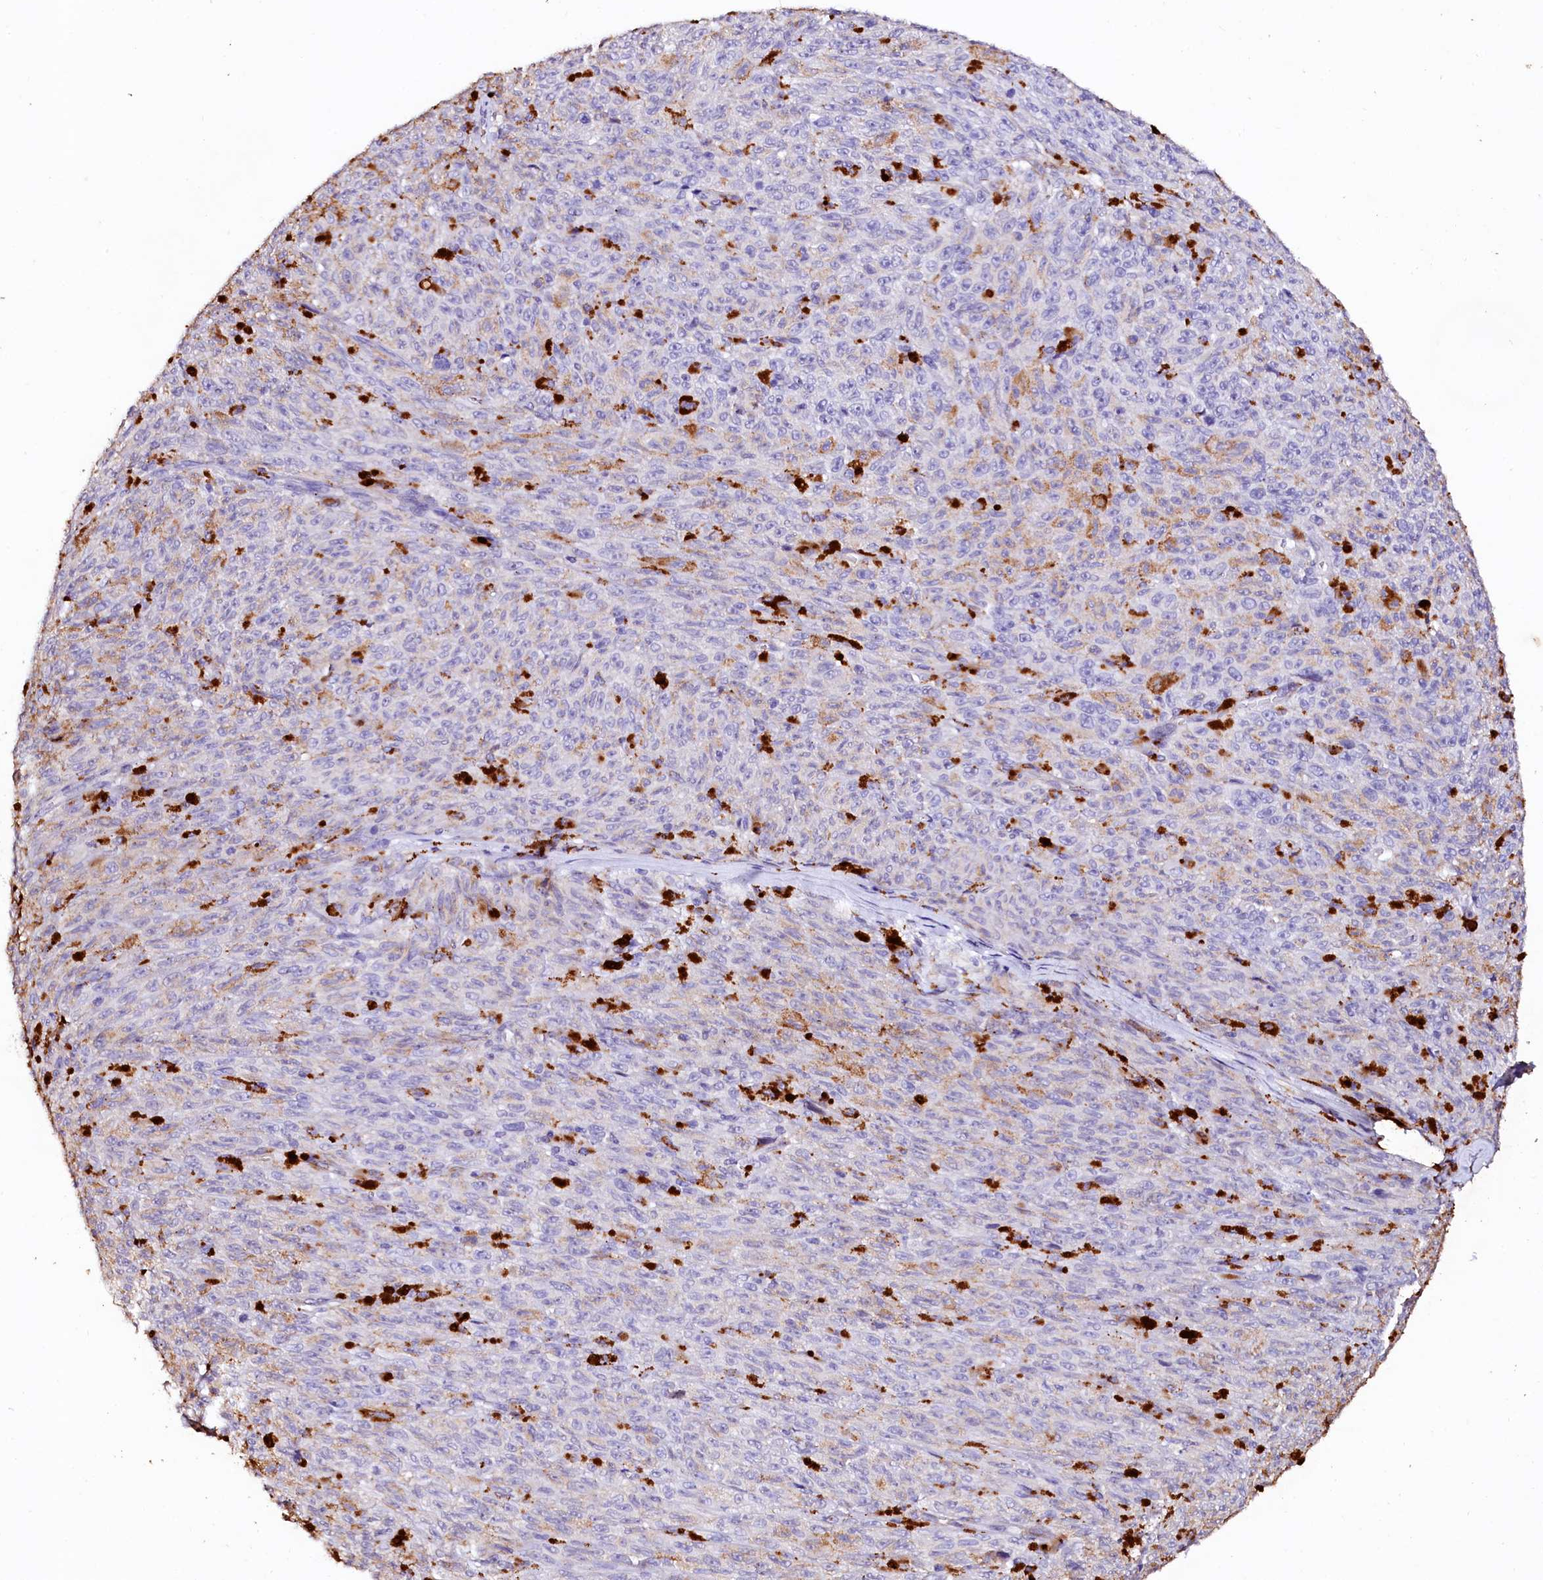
{"staining": {"intensity": "negative", "quantity": "none", "location": "none"}, "tissue": "melanoma", "cell_type": "Tumor cells", "image_type": "cancer", "snomed": [{"axis": "morphology", "description": "Malignant melanoma, NOS"}, {"axis": "topography", "description": "Skin"}], "caption": "Tumor cells show no significant protein positivity in malignant melanoma.", "gene": "VPS36", "patient": {"sex": "female", "age": 82}}